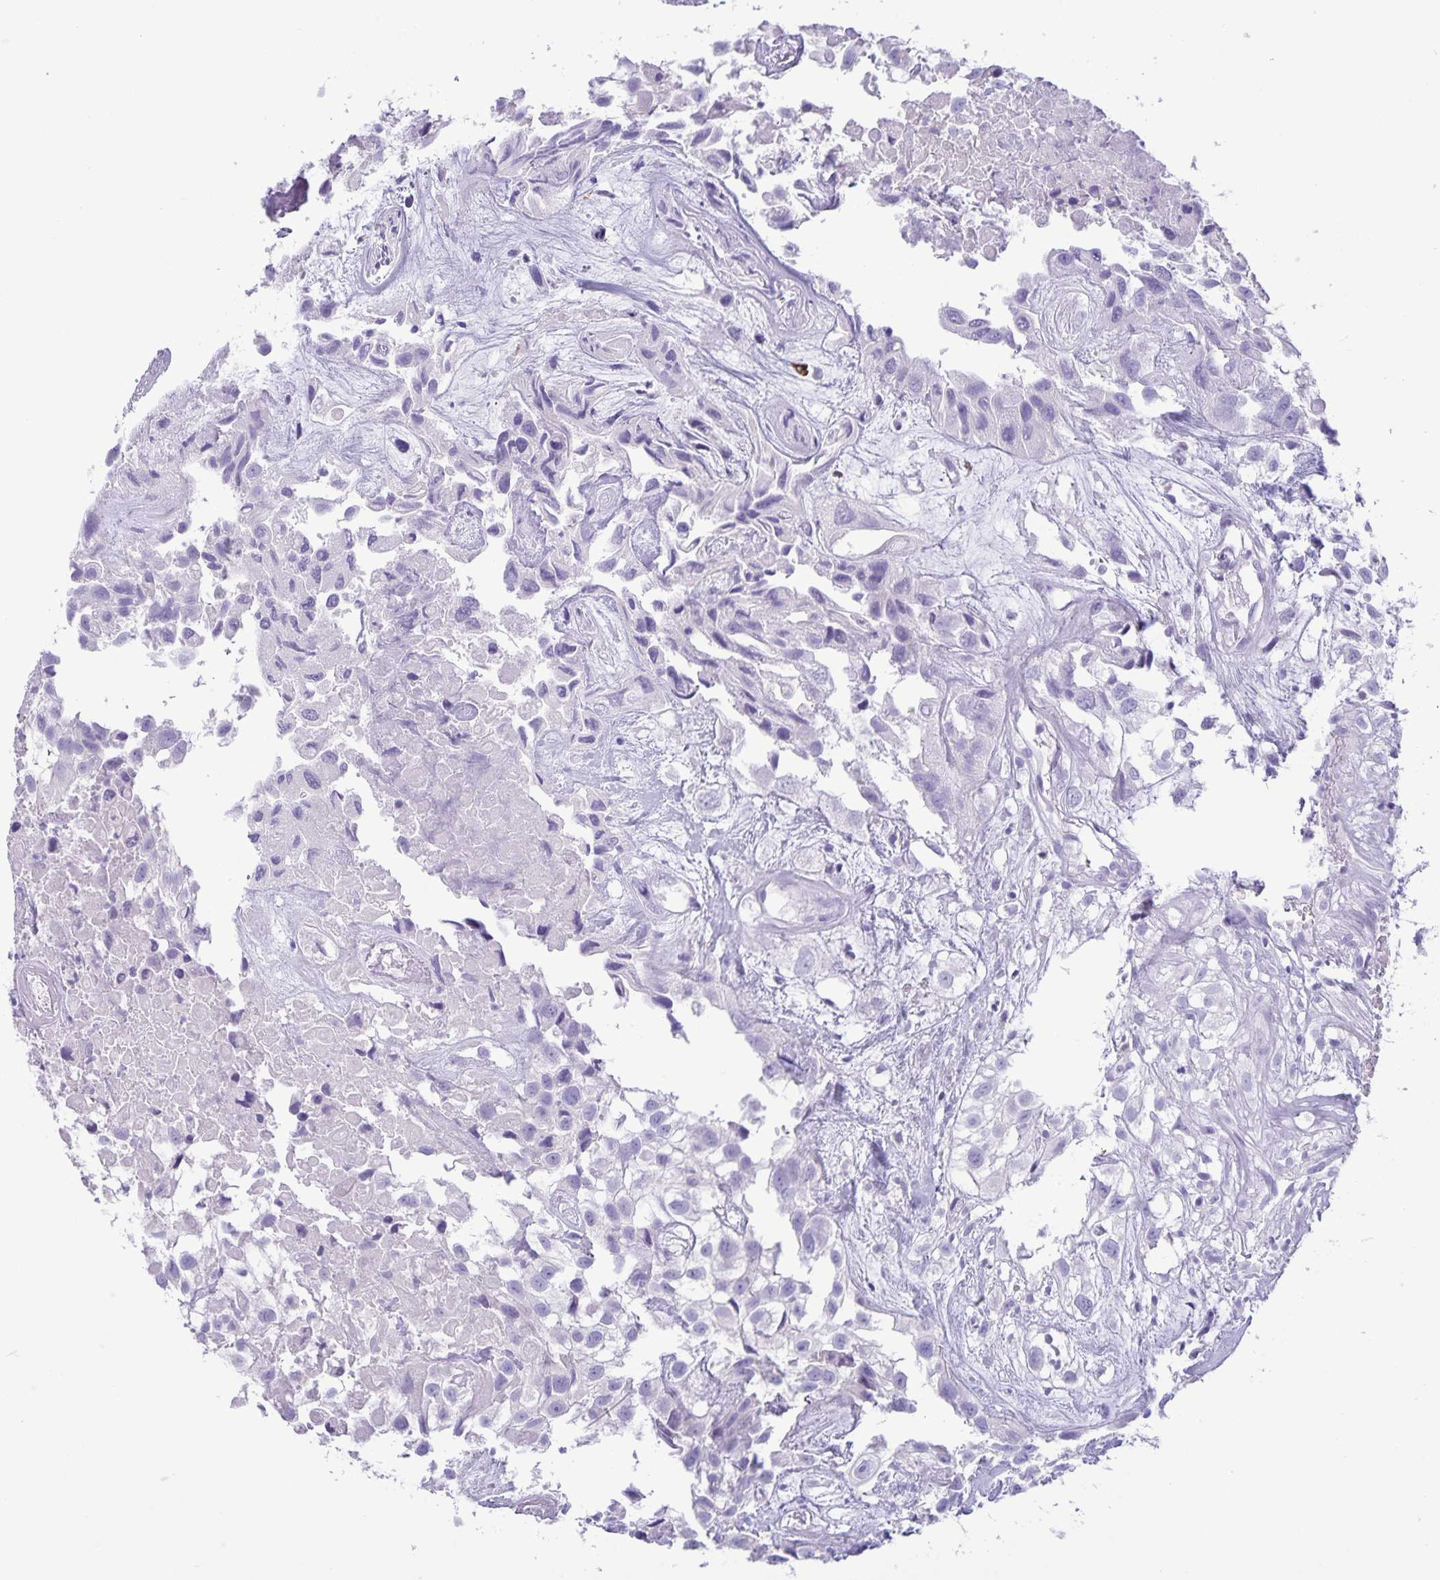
{"staining": {"intensity": "negative", "quantity": "none", "location": "none"}, "tissue": "urothelial cancer", "cell_type": "Tumor cells", "image_type": "cancer", "snomed": [{"axis": "morphology", "description": "Urothelial carcinoma, High grade"}, {"axis": "topography", "description": "Urinary bladder"}], "caption": "Immunohistochemistry (IHC) of human urothelial cancer reveals no staining in tumor cells. The staining was performed using DAB (3,3'-diaminobenzidine) to visualize the protein expression in brown, while the nuclei were stained in blue with hematoxylin (Magnification: 20x).", "gene": "IBTK", "patient": {"sex": "male", "age": 56}}